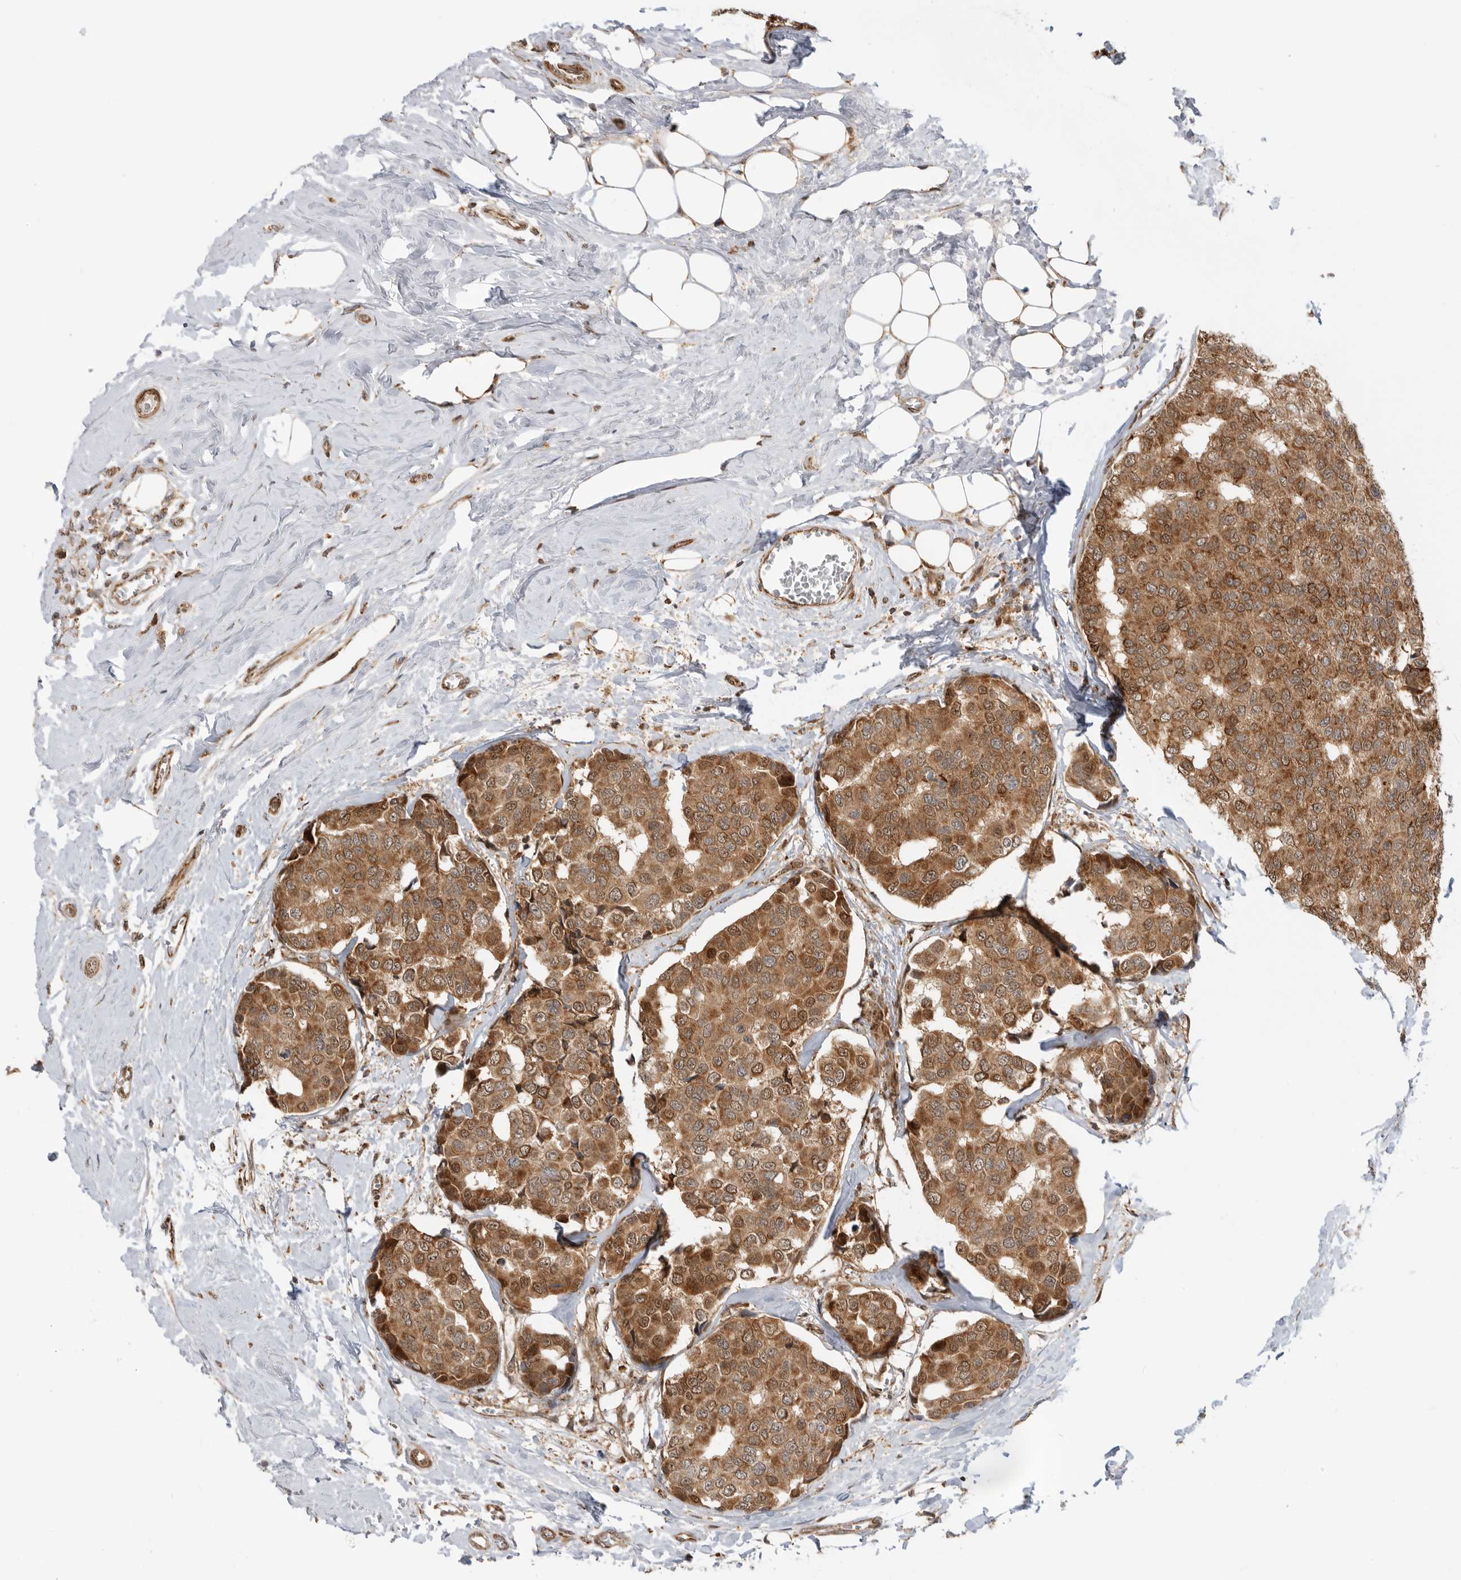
{"staining": {"intensity": "moderate", "quantity": ">75%", "location": "cytoplasmic/membranous,nuclear"}, "tissue": "breast cancer", "cell_type": "Tumor cells", "image_type": "cancer", "snomed": [{"axis": "morphology", "description": "Normal tissue, NOS"}, {"axis": "morphology", "description": "Duct carcinoma"}, {"axis": "topography", "description": "Breast"}], "caption": "High-power microscopy captured an immunohistochemistry histopathology image of invasive ductal carcinoma (breast), revealing moderate cytoplasmic/membranous and nuclear expression in approximately >75% of tumor cells.", "gene": "DCAF8", "patient": {"sex": "female", "age": 43}}